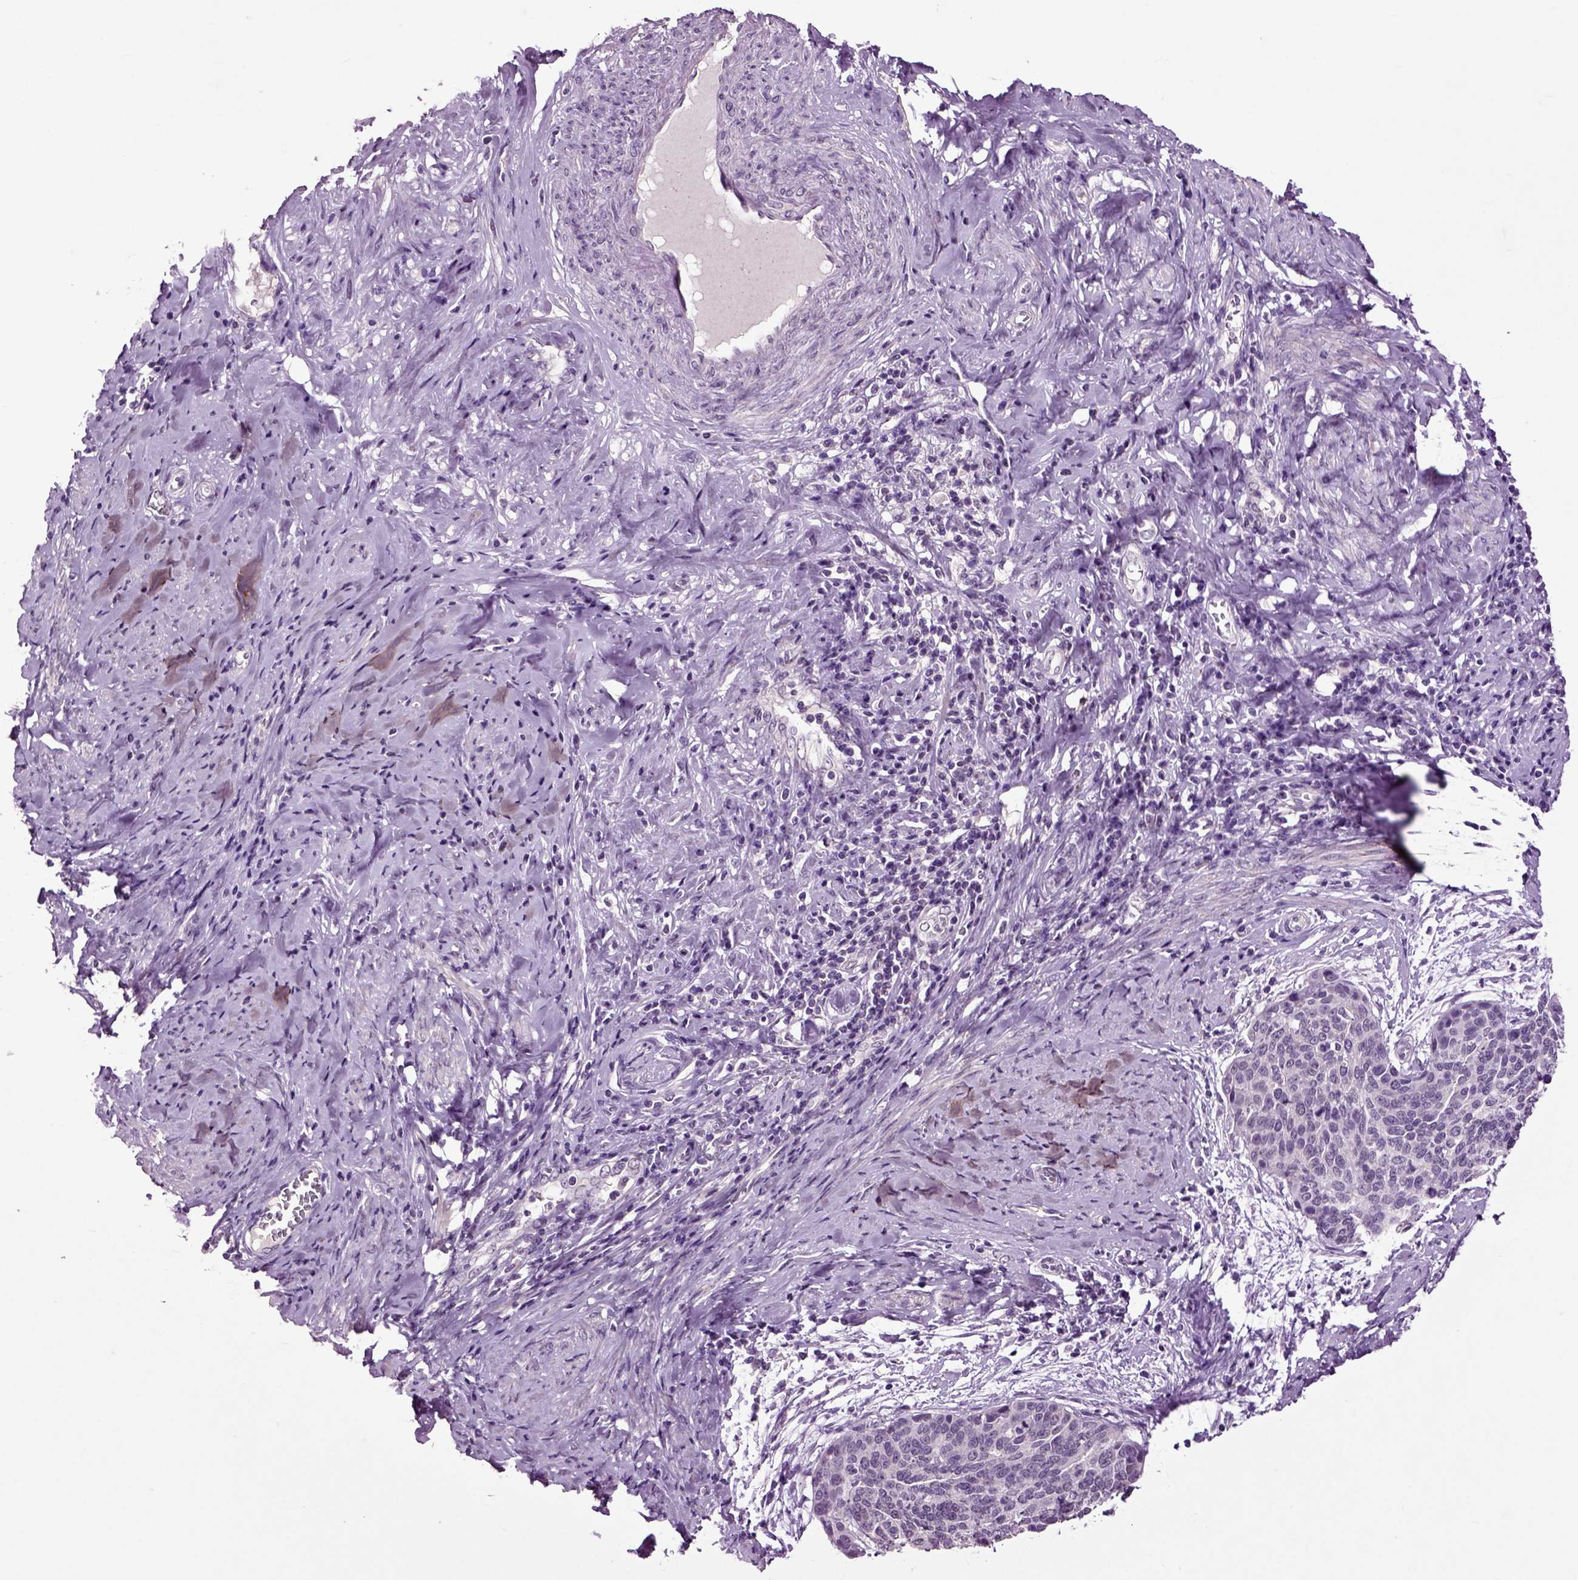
{"staining": {"intensity": "negative", "quantity": "none", "location": "none"}, "tissue": "cervical cancer", "cell_type": "Tumor cells", "image_type": "cancer", "snomed": [{"axis": "morphology", "description": "Squamous cell carcinoma, NOS"}, {"axis": "topography", "description": "Cervix"}], "caption": "There is no significant positivity in tumor cells of squamous cell carcinoma (cervical).", "gene": "CRHR1", "patient": {"sex": "female", "age": 69}}